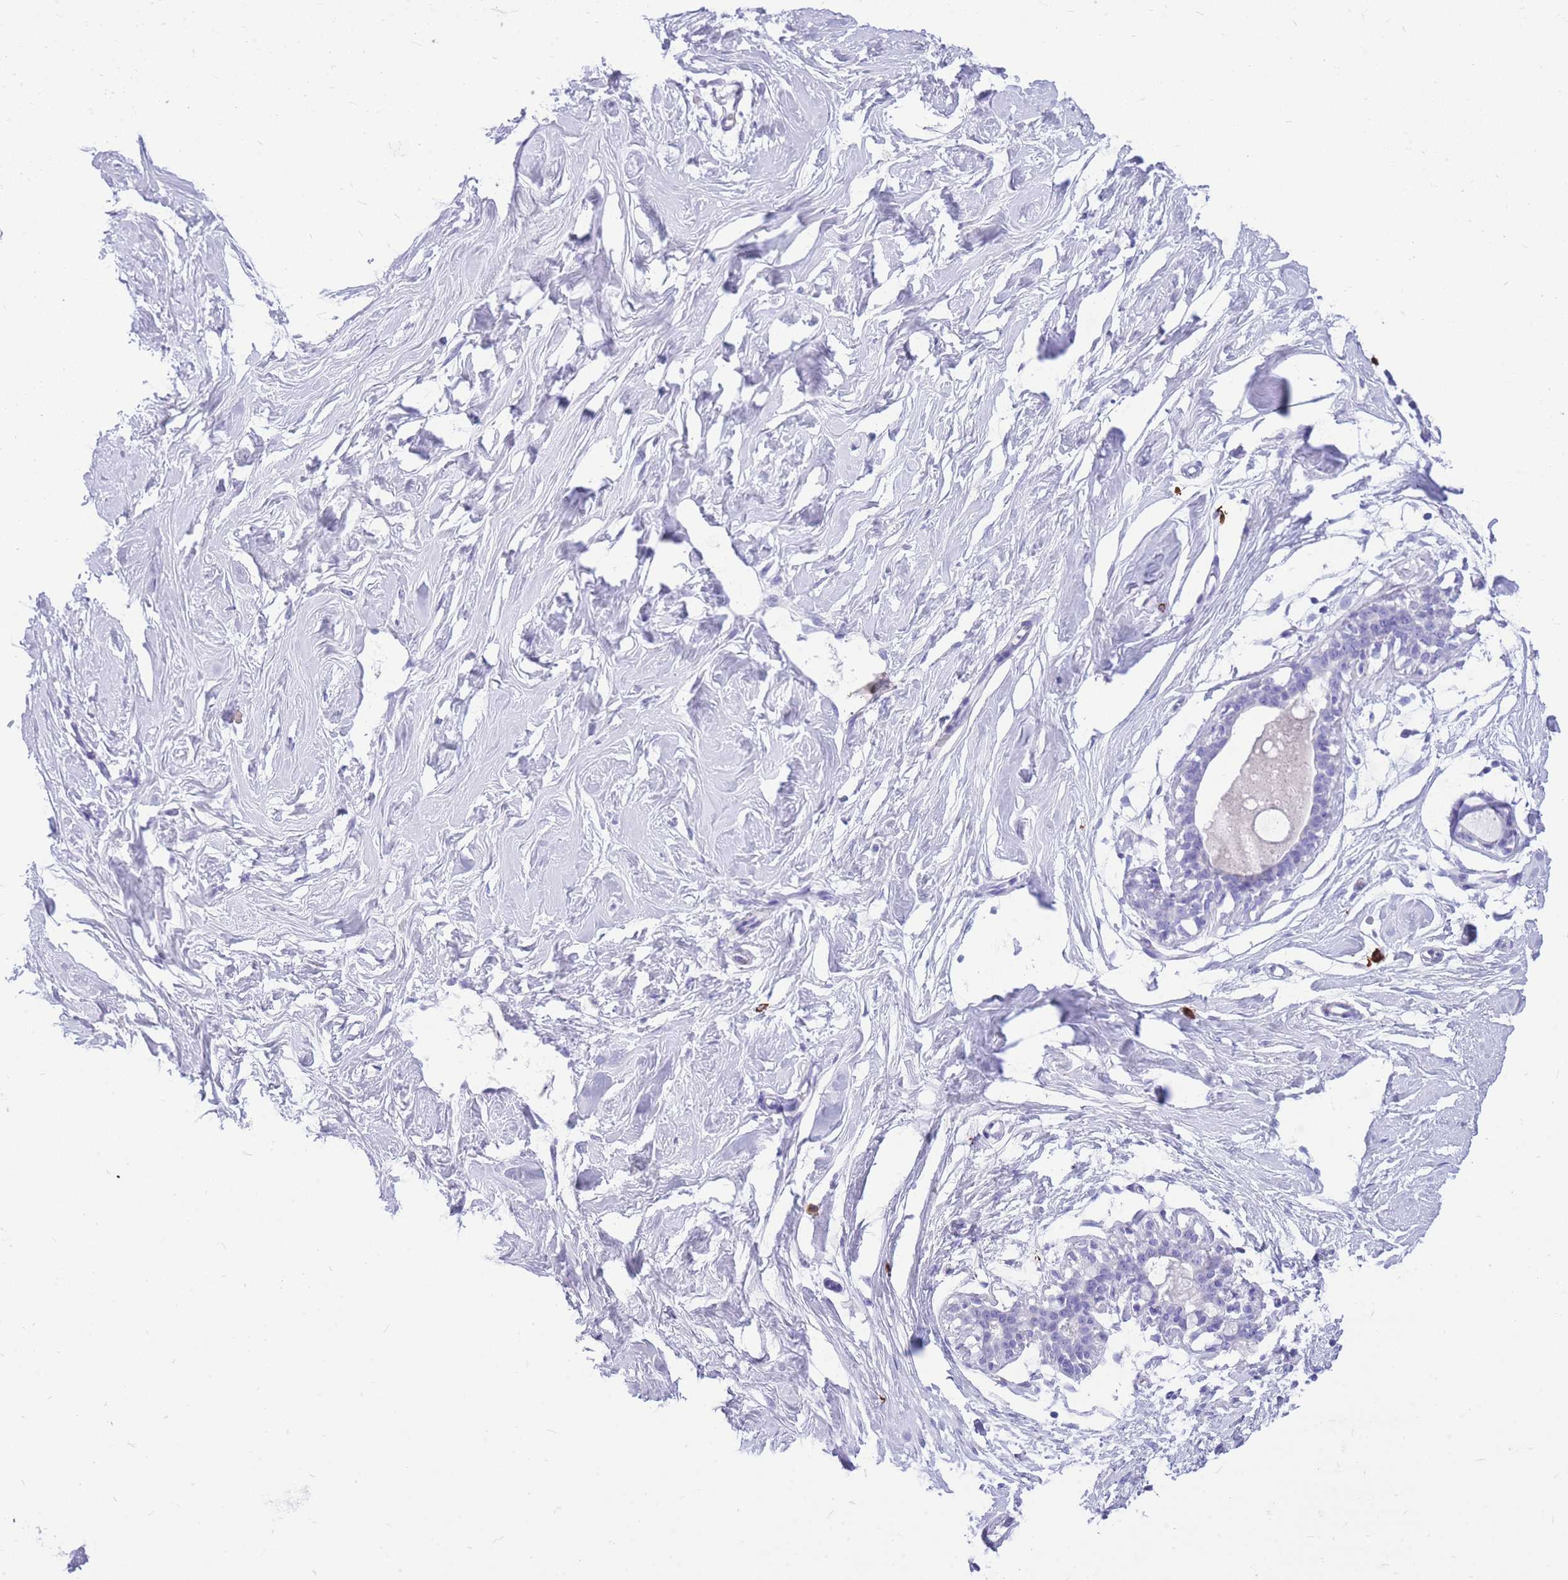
{"staining": {"intensity": "negative", "quantity": "none", "location": "none"}, "tissue": "breast", "cell_type": "Adipocytes", "image_type": "normal", "snomed": [{"axis": "morphology", "description": "Normal tissue, NOS"}, {"axis": "morphology", "description": "Adenoma, NOS"}, {"axis": "topography", "description": "Breast"}], "caption": "The immunohistochemistry (IHC) image has no significant staining in adipocytes of breast. (Immunohistochemistry, brightfield microscopy, high magnification).", "gene": "ZFP62", "patient": {"sex": "female", "age": 23}}